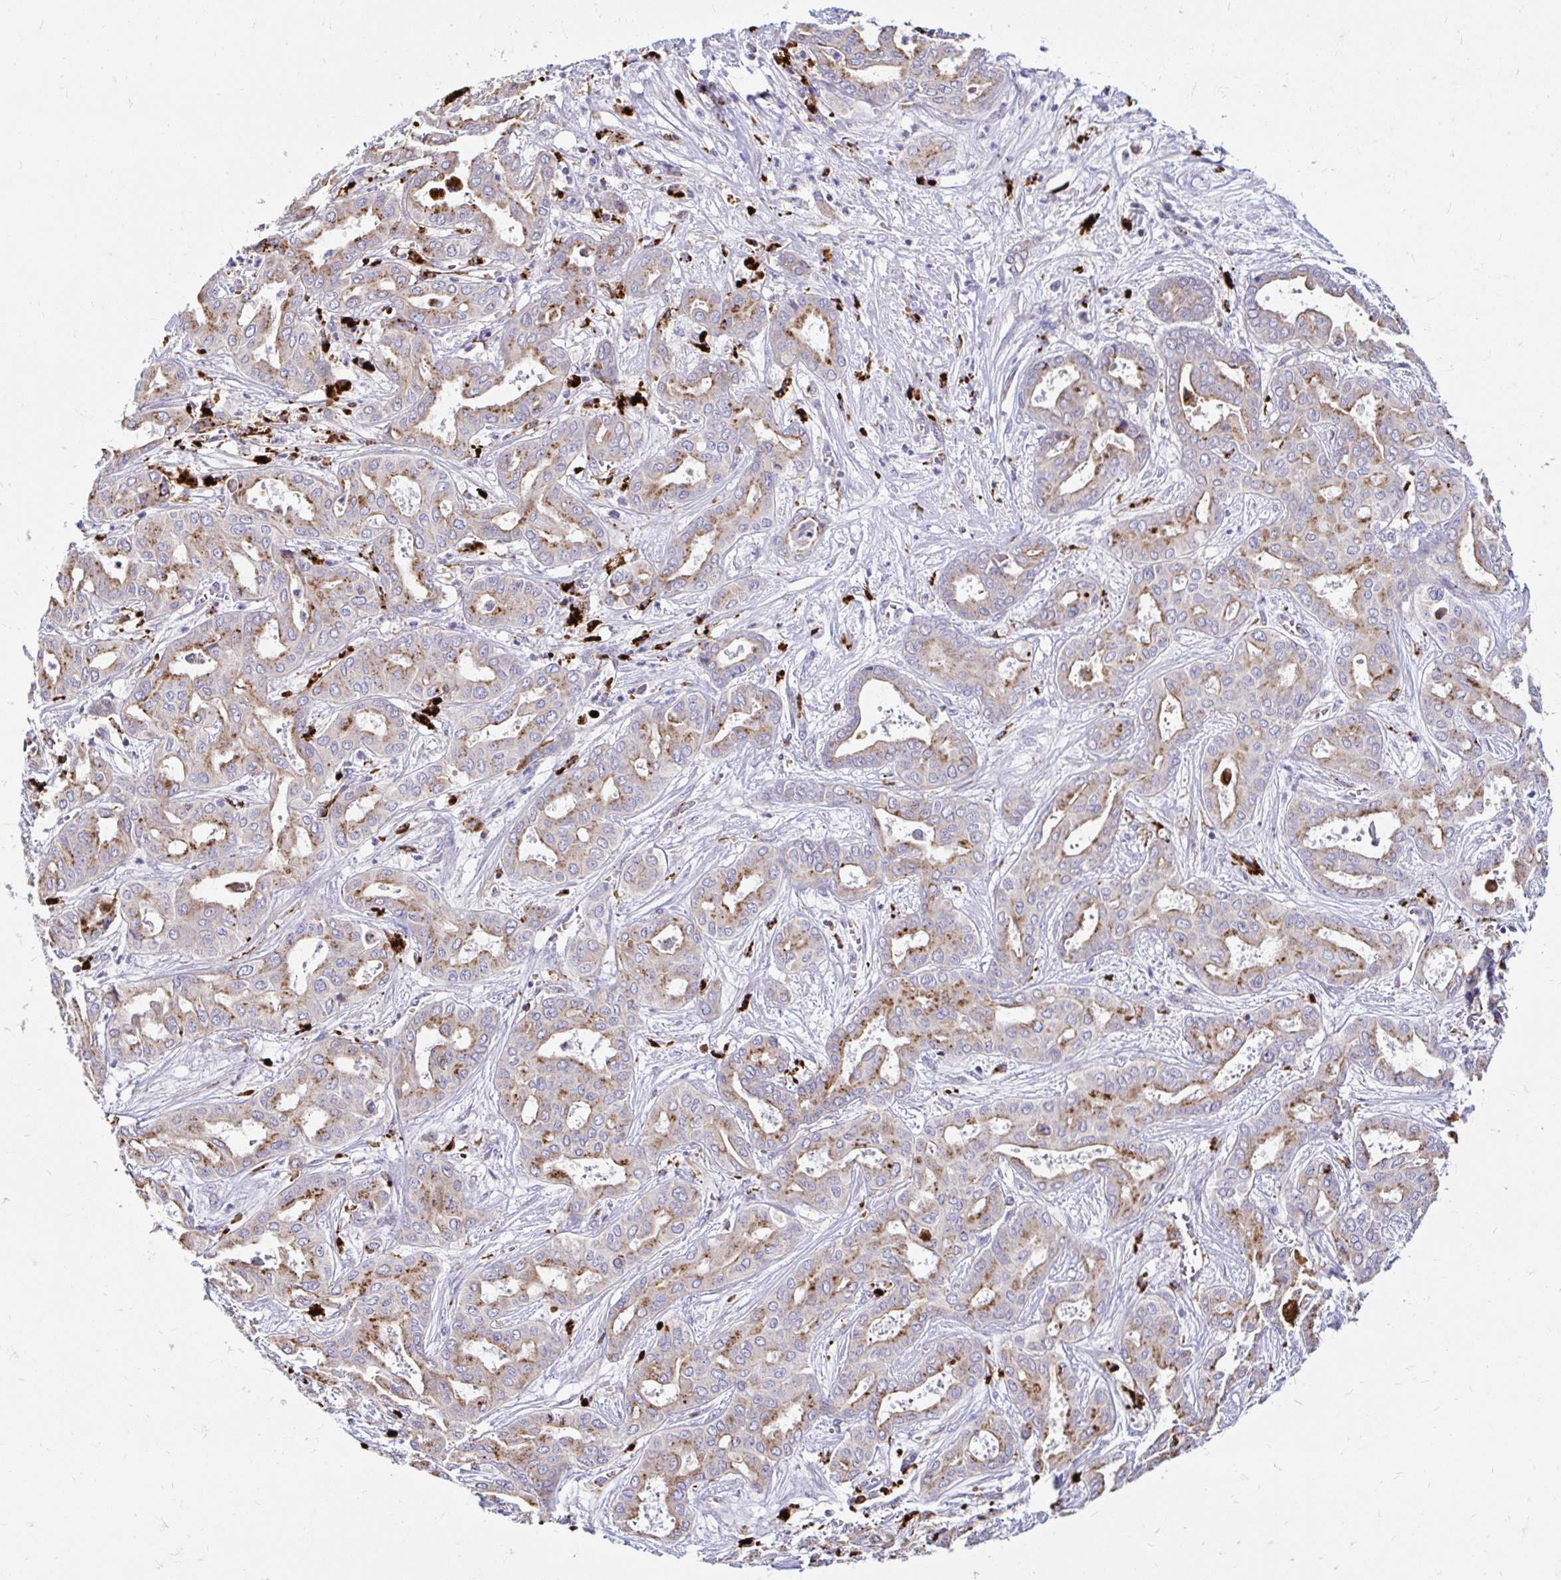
{"staining": {"intensity": "moderate", "quantity": "25%-75%", "location": "cytoplasmic/membranous"}, "tissue": "liver cancer", "cell_type": "Tumor cells", "image_type": "cancer", "snomed": [{"axis": "morphology", "description": "Cholangiocarcinoma"}, {"axis": "topography", "description": "Liver"}], "caption": "Liver cholangiocarcinoma tissue shows moderate cytoplasmic/membranous expression in about 25%-75% of tumor cells, visualized by immunohistochemistry. The staining is performed using DAB brown chromogen to label protein expression. The nuclei are counter-stained blue using hematoxylin.", "gene": "FUCA1", "patient": {"sex": "female", "age": 64}}